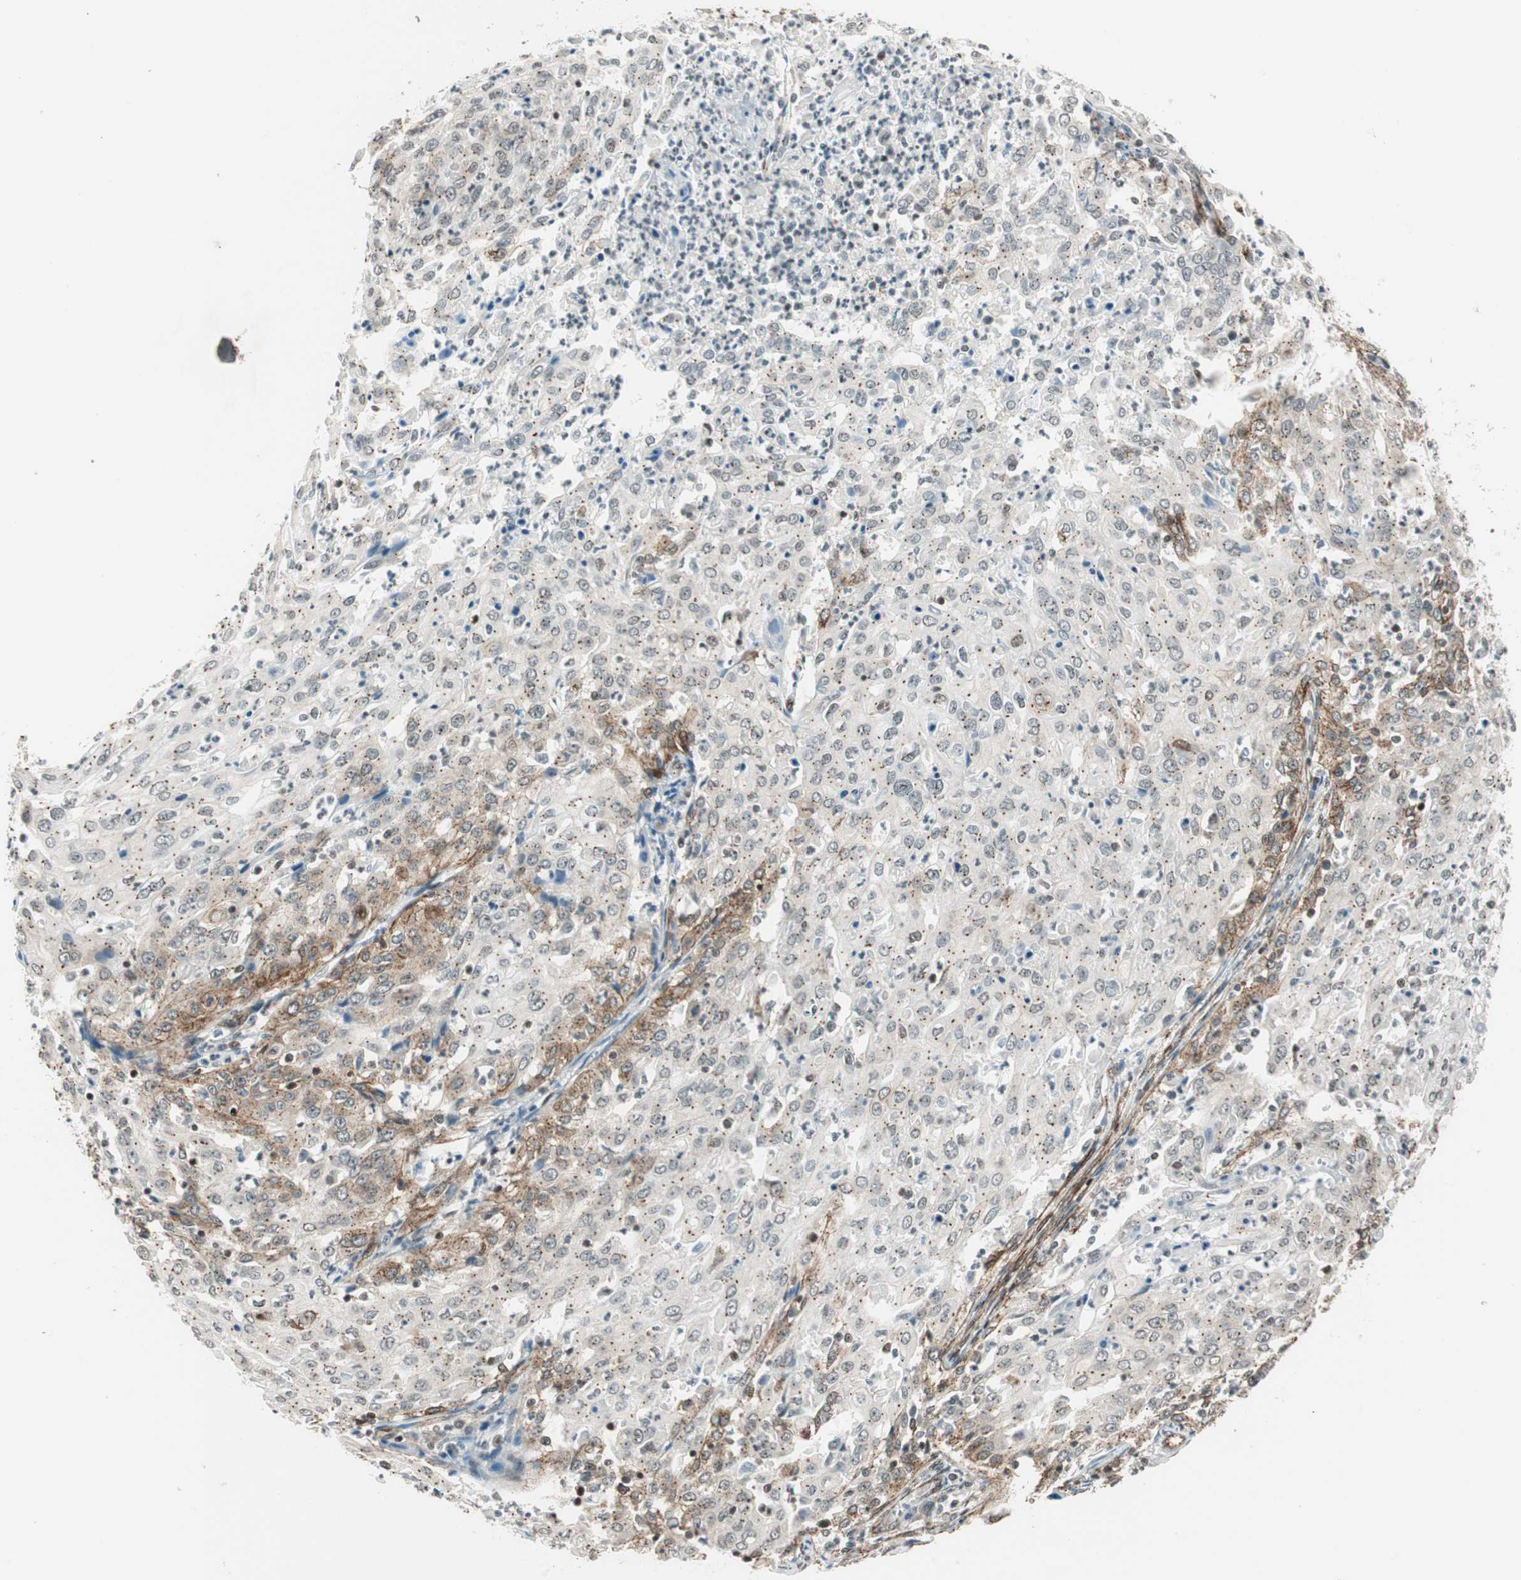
{"staining": {"intensity": "moderate", "quantity": "<25%", "location": "cytoplasmic/membranous"}, "tissue": "cervical cancer", "cell_type": "Tumor cells", "image_type": "cancer", "snomed": [{"axis": "morphology", "description": "Squamous cell carcinoma, NOS"}, {"axis": "topography", "description": "Cervix"}], "caption": "This photomicrograph demonstrates immunohistochemistry (IHC) staining of cervical squamous cell carcinoma, with low moderate cytoplasmic/membranous staining in about <25% of tumor cells.", "gene": "CDK19", "patient": {"sex": "female", "age": 39}}